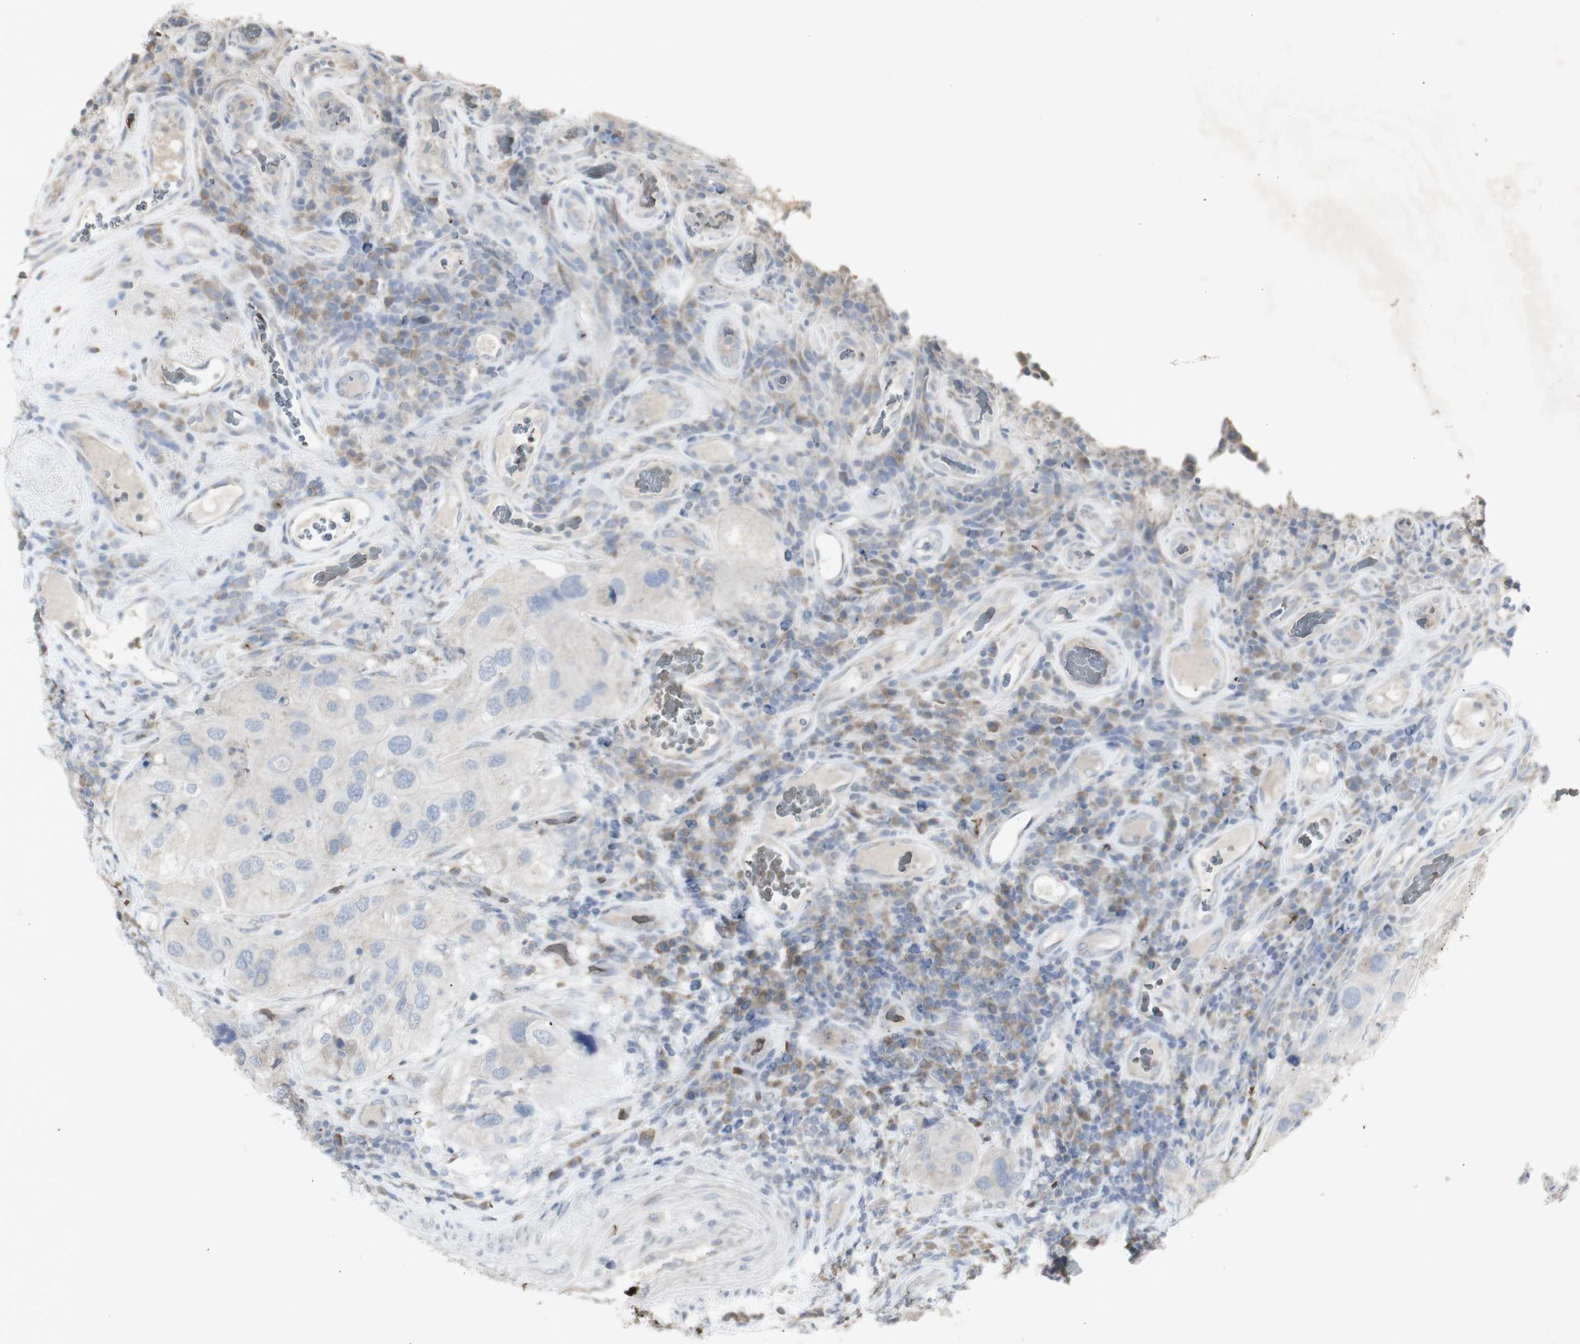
{"staining": {"intensity": "weak", "quantity": ">75%", "location": "cytoplasmic/membranous"}, "tissue": "urothelial cancer", "cell_type": "Tumor cells", "image_type": "cancer", "snomed": [{"axis": "morphology", "description": "Urothelial carcinoma, High grade"}, {"axis": "topography", "description": "Urinary bladder"}], "caption": "Immunohistochemical staining of urothelial cancer exhibits weak cytoplasmic/membranous protein positivity in about >75% of tumor cells.", "gene": "INS", "patient": {"sex": "female", "age": 64}}